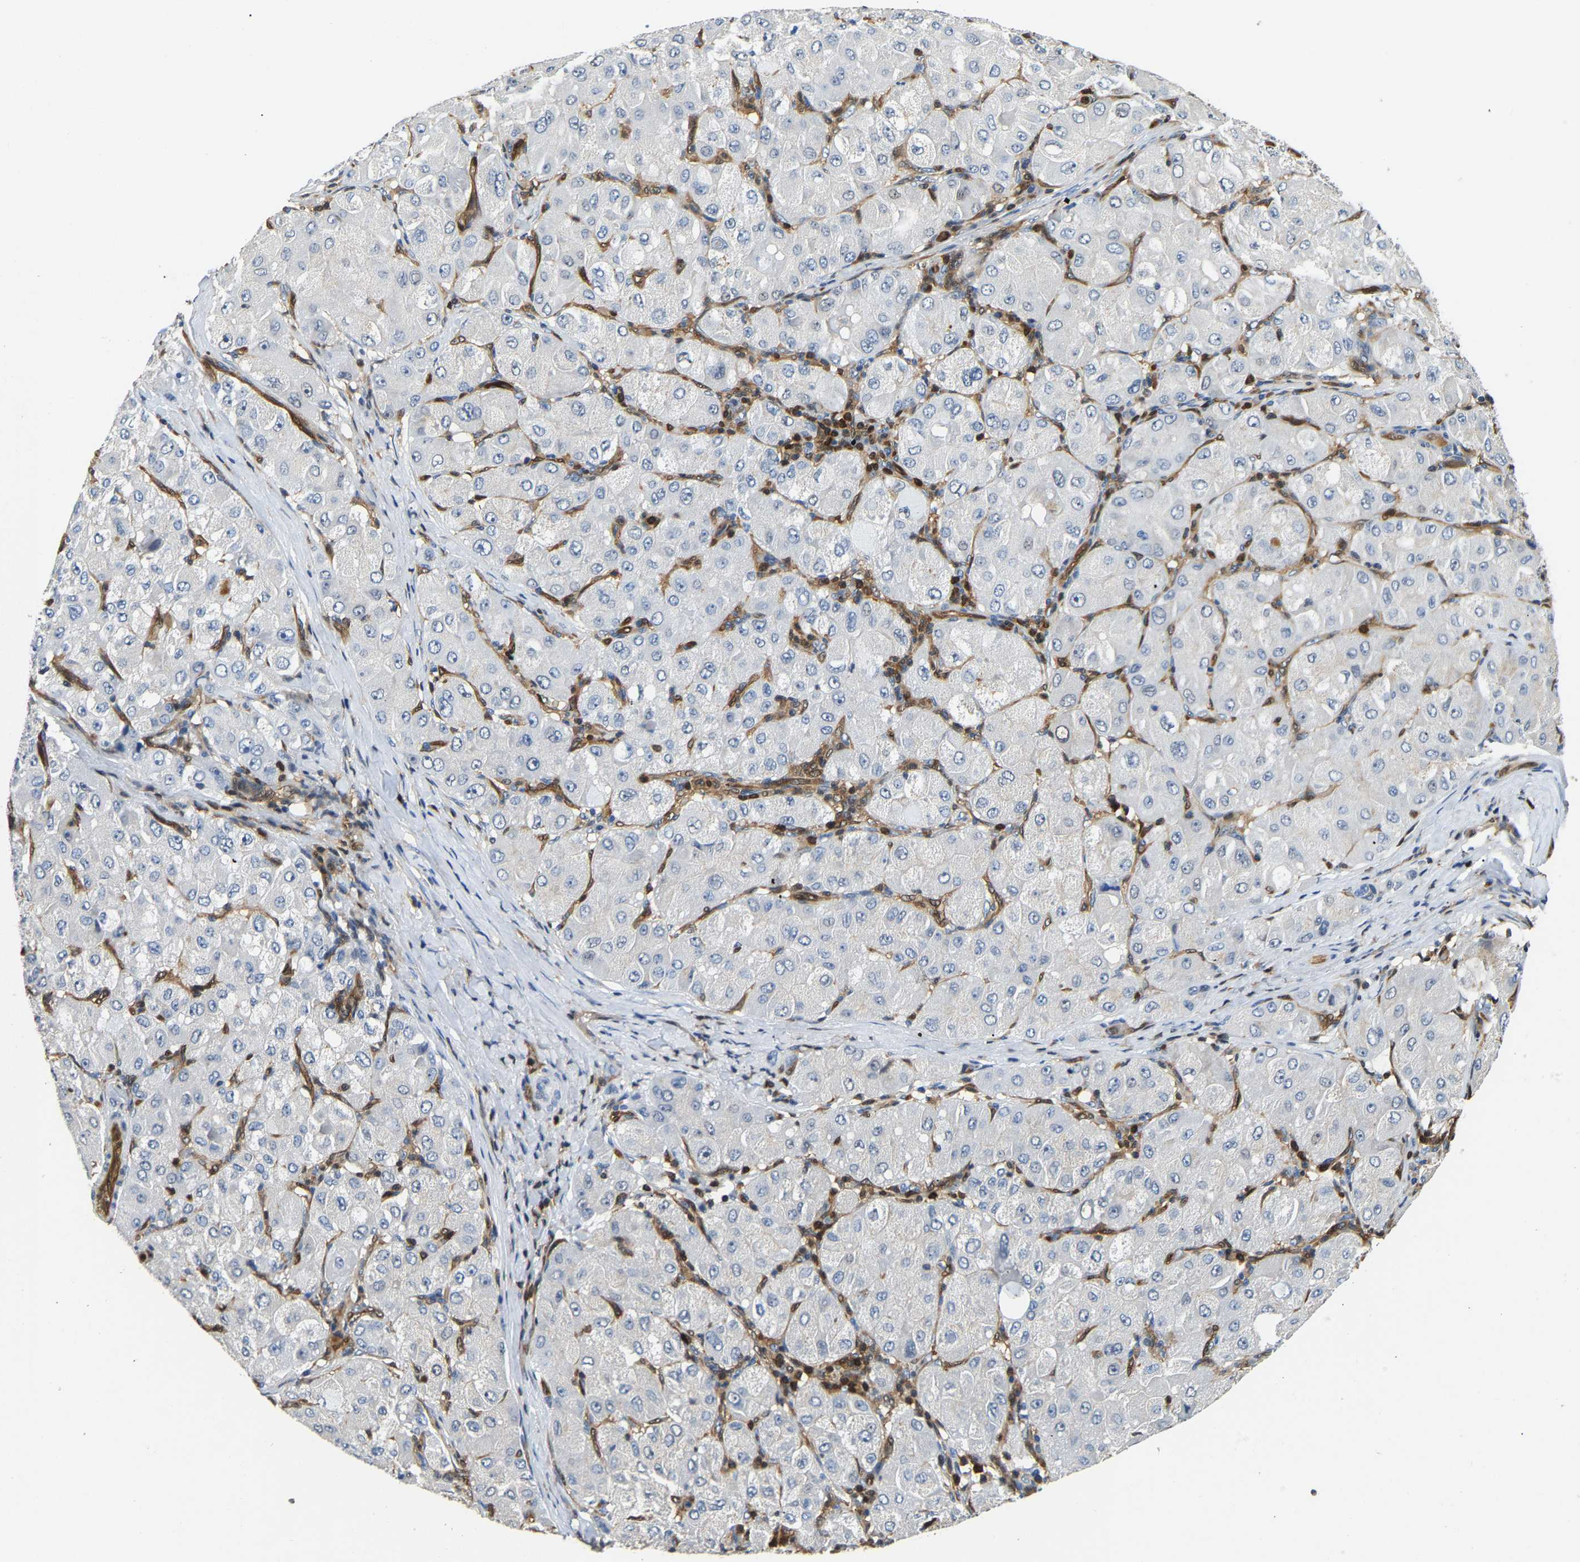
{"staining": {"intensity": "negative", "quantity": "none", "location": "none"}, "tissue": "liver cancer", "cell_type": "Tumor cells", "image_type": "cancer", "snomed": [{"axis": "morphology", "description": "Carcinoma, Hepatocellular, NOS"}, {"axis": "topography", "description": "Liver"}], "caption": "This is an immunohistochemistry (IHC) photomicrograph of liver cancer (hepatocellular carcinoma). There is no expression in tumor cells.", "gene": "GIMAP7", "patient": {"sex": "male", "age": 80}}